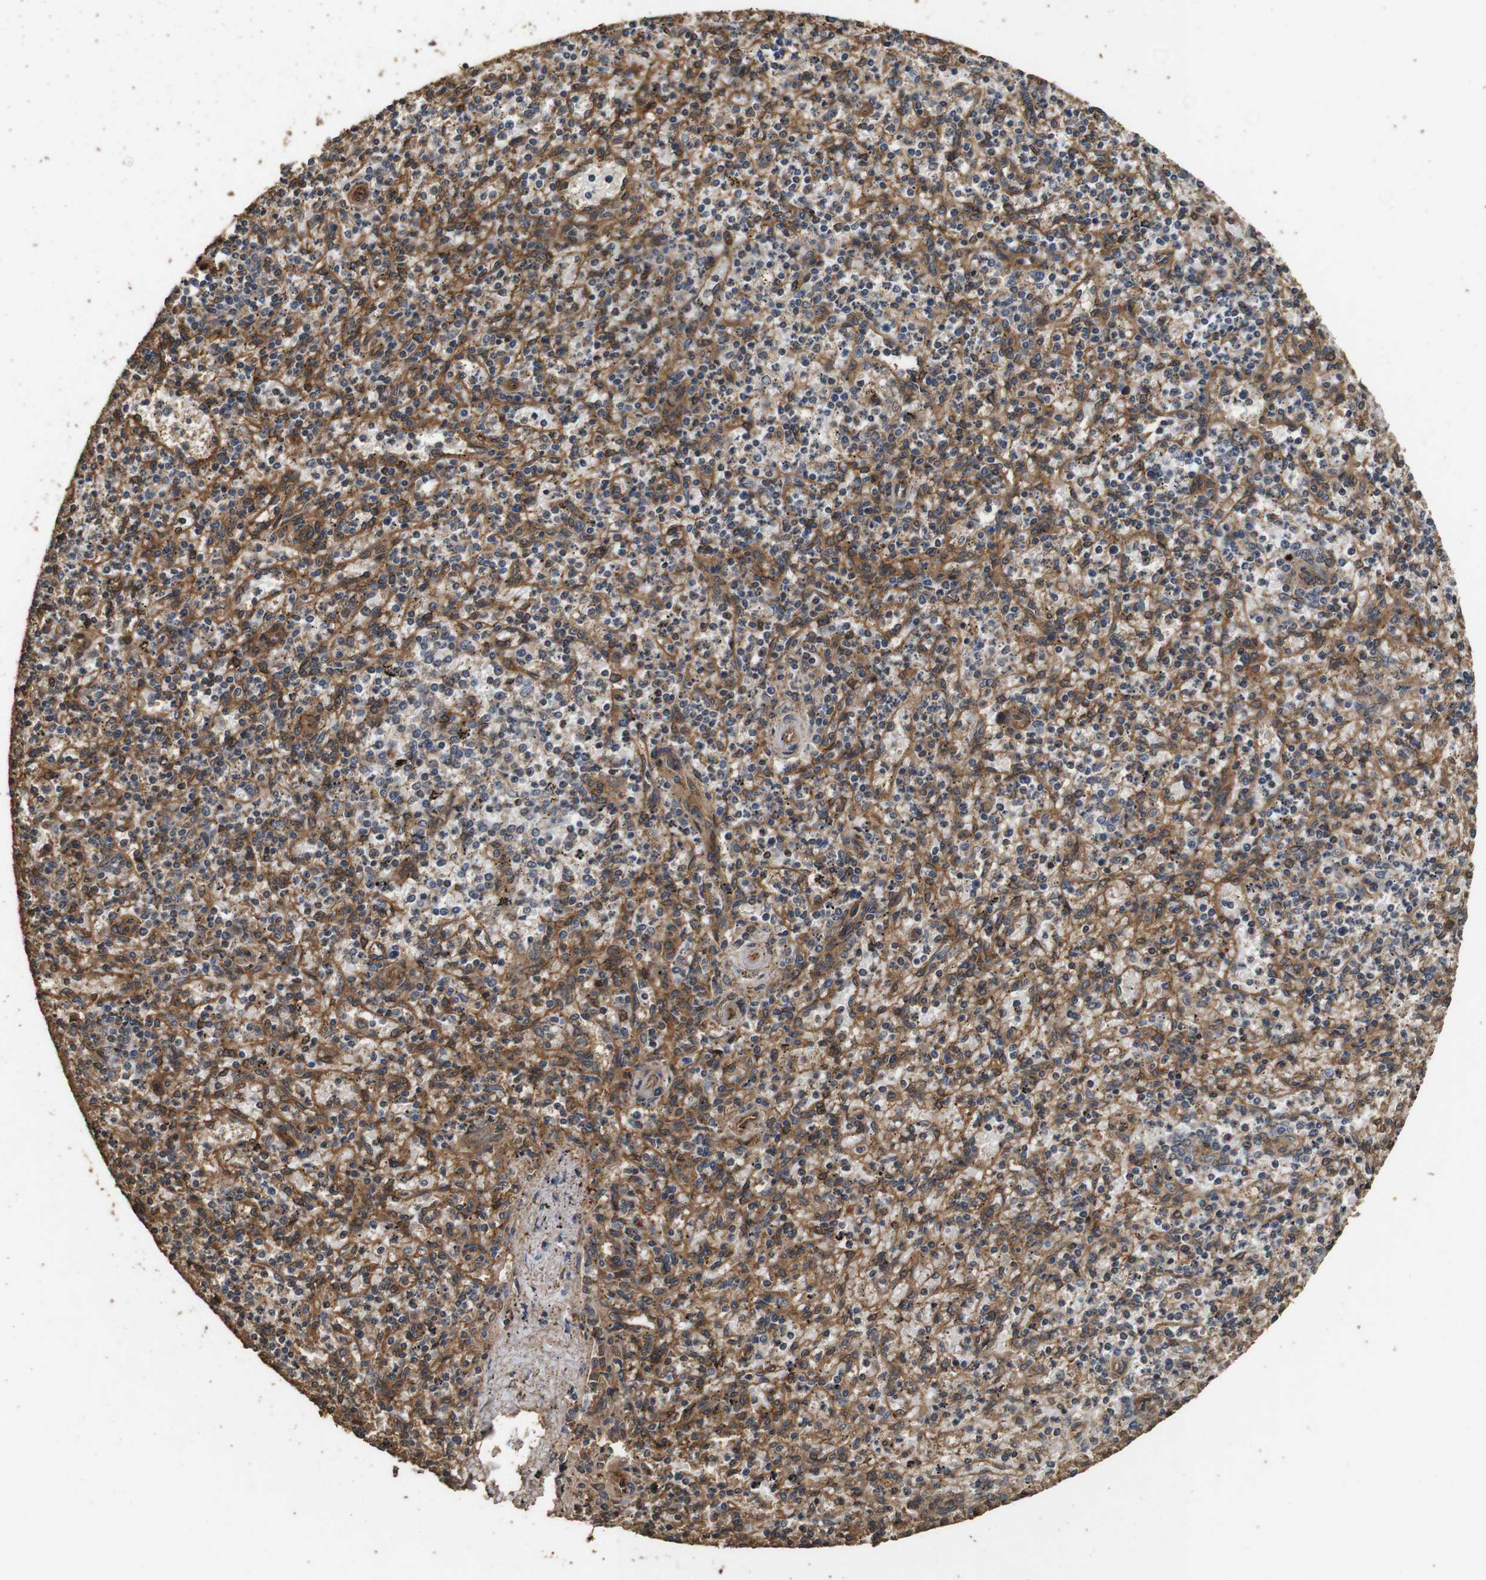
{"staining": {"intensity": "moderate", "quantity": ">75%", "location": "cytoplasmic/membranous"}, "tissue": "spleen", "cell_type": "Cells in red pulp", "image_type": "normal", "snomed": [{"axis": "morphology", "description": "Normal tissue, NOS"}, {"axis": "topography", "description": "Spleen"}], "caption": "A histopathology image of human spleen stained for a protein demonstrates moderate cytoplasmic/membranous brown staining in cells in red pulp. (IHC, brightfield microscopy, high magnification).", "gene": "CNPY4", "patient": {"sex": "male", "age": 72}}